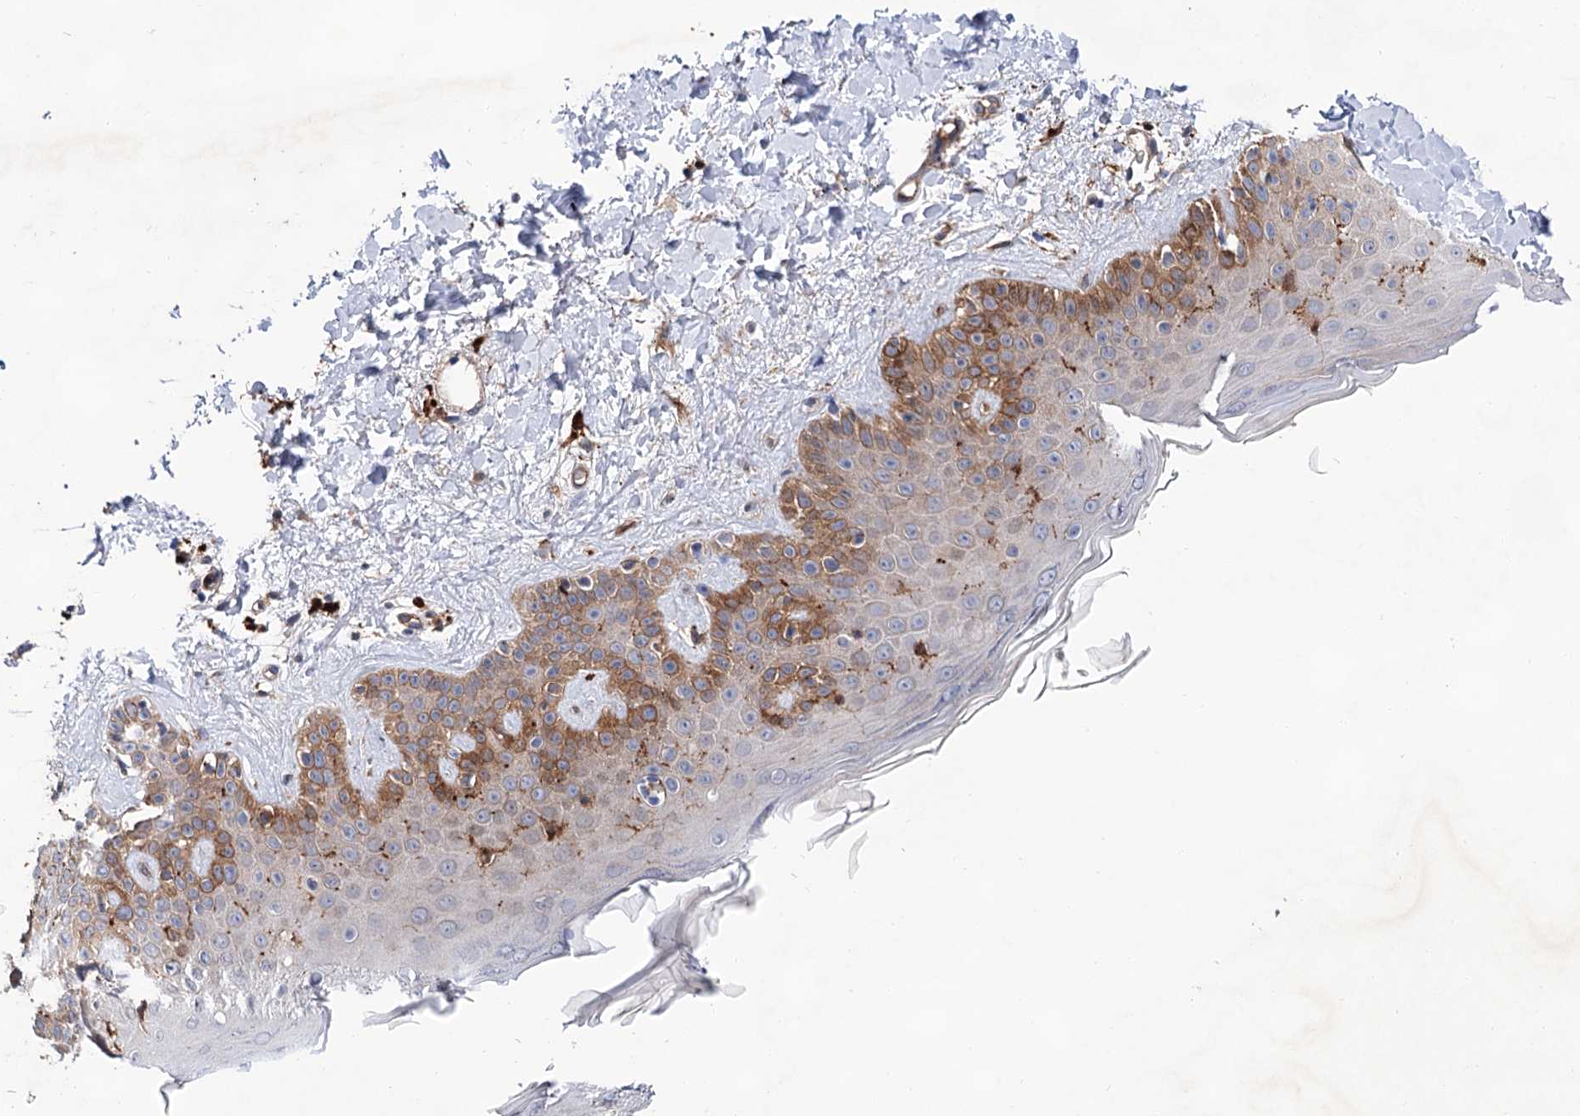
{"staining": {"intensity": "moderate", "quantity": "25%-75%", "location": "cytoplasmic/membranous"}, "tissue": "skin", "cell_type": "Fibroblasts", "image_type": "normal", "snomed": [{"axis": "morphology", "description": "Normal tissue, NOS"}, {"axis": "topography", "description": "Skin"}], "caption": "Fibroblasts display medium levels of moderate cytoplasmic/membranous positivity in approximately 25%-75% of cells in benign skin. (IHC, brightfield microscopy, high magnification).", "gene": "TMTC3", "patient": {"sex": "male", "age": 52}}